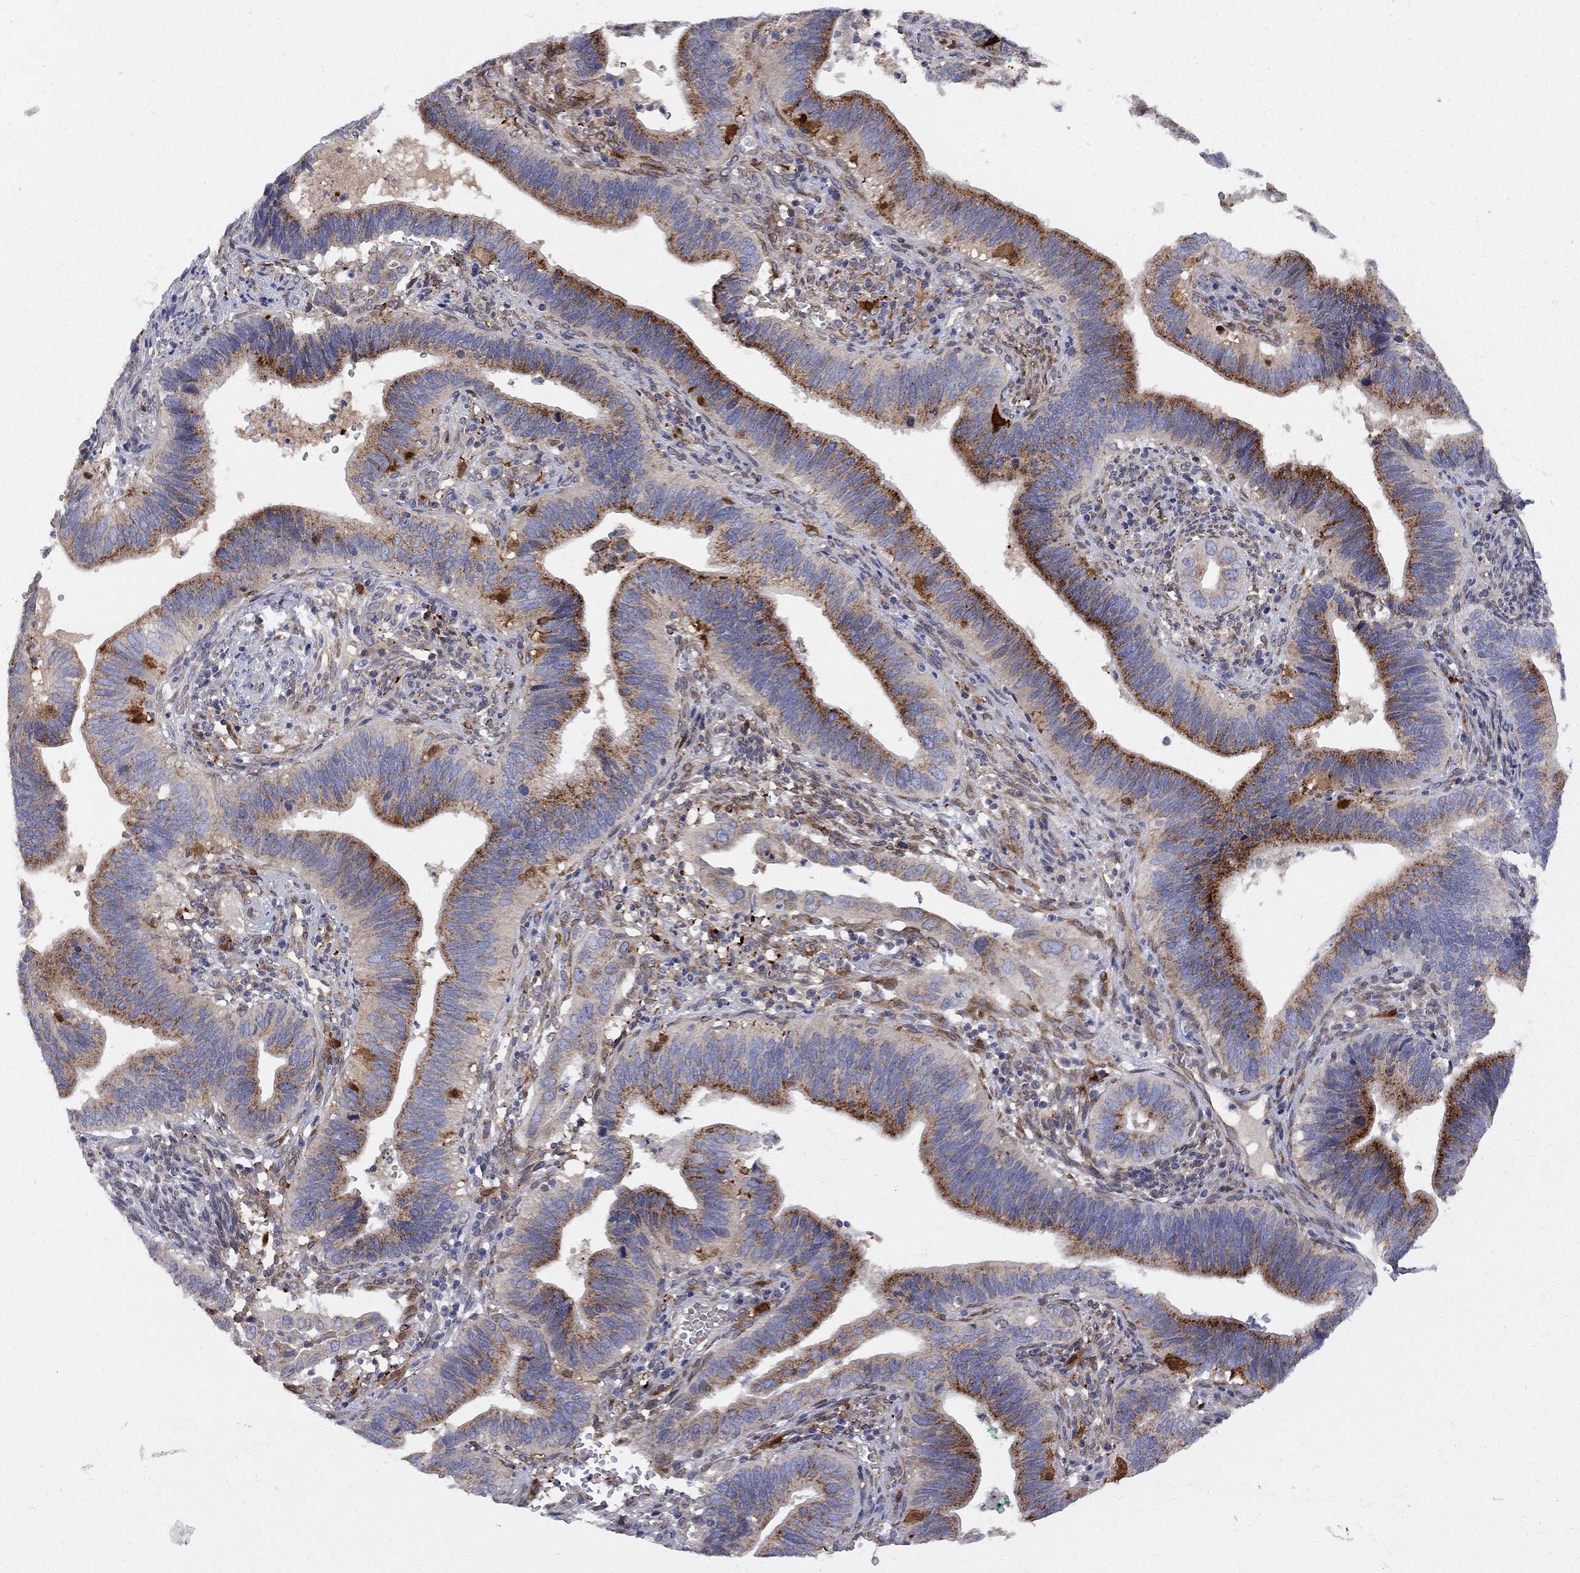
{"staining": {"intensity": "strong", "quantity": "25%-75%", "location": "cytoplasmic/membranous"}, "tissue": "cervical cancer", "cell_type": "Tumor cells", "image_type": "cancer", "snomed": [{"axis": "morphology", "description": "Adenocarcinoma, NOS"}, {"axis": "topography", "description": "Cervix"}], "caption": "Brown immunohistochemical staining in human cervical cancer exhibits strong cytoplasmic/membranous staining in approximately 25%-75% of tumor cells.", "gene": "MTHFR", "patient": {"sex": "female", "age": 42}}